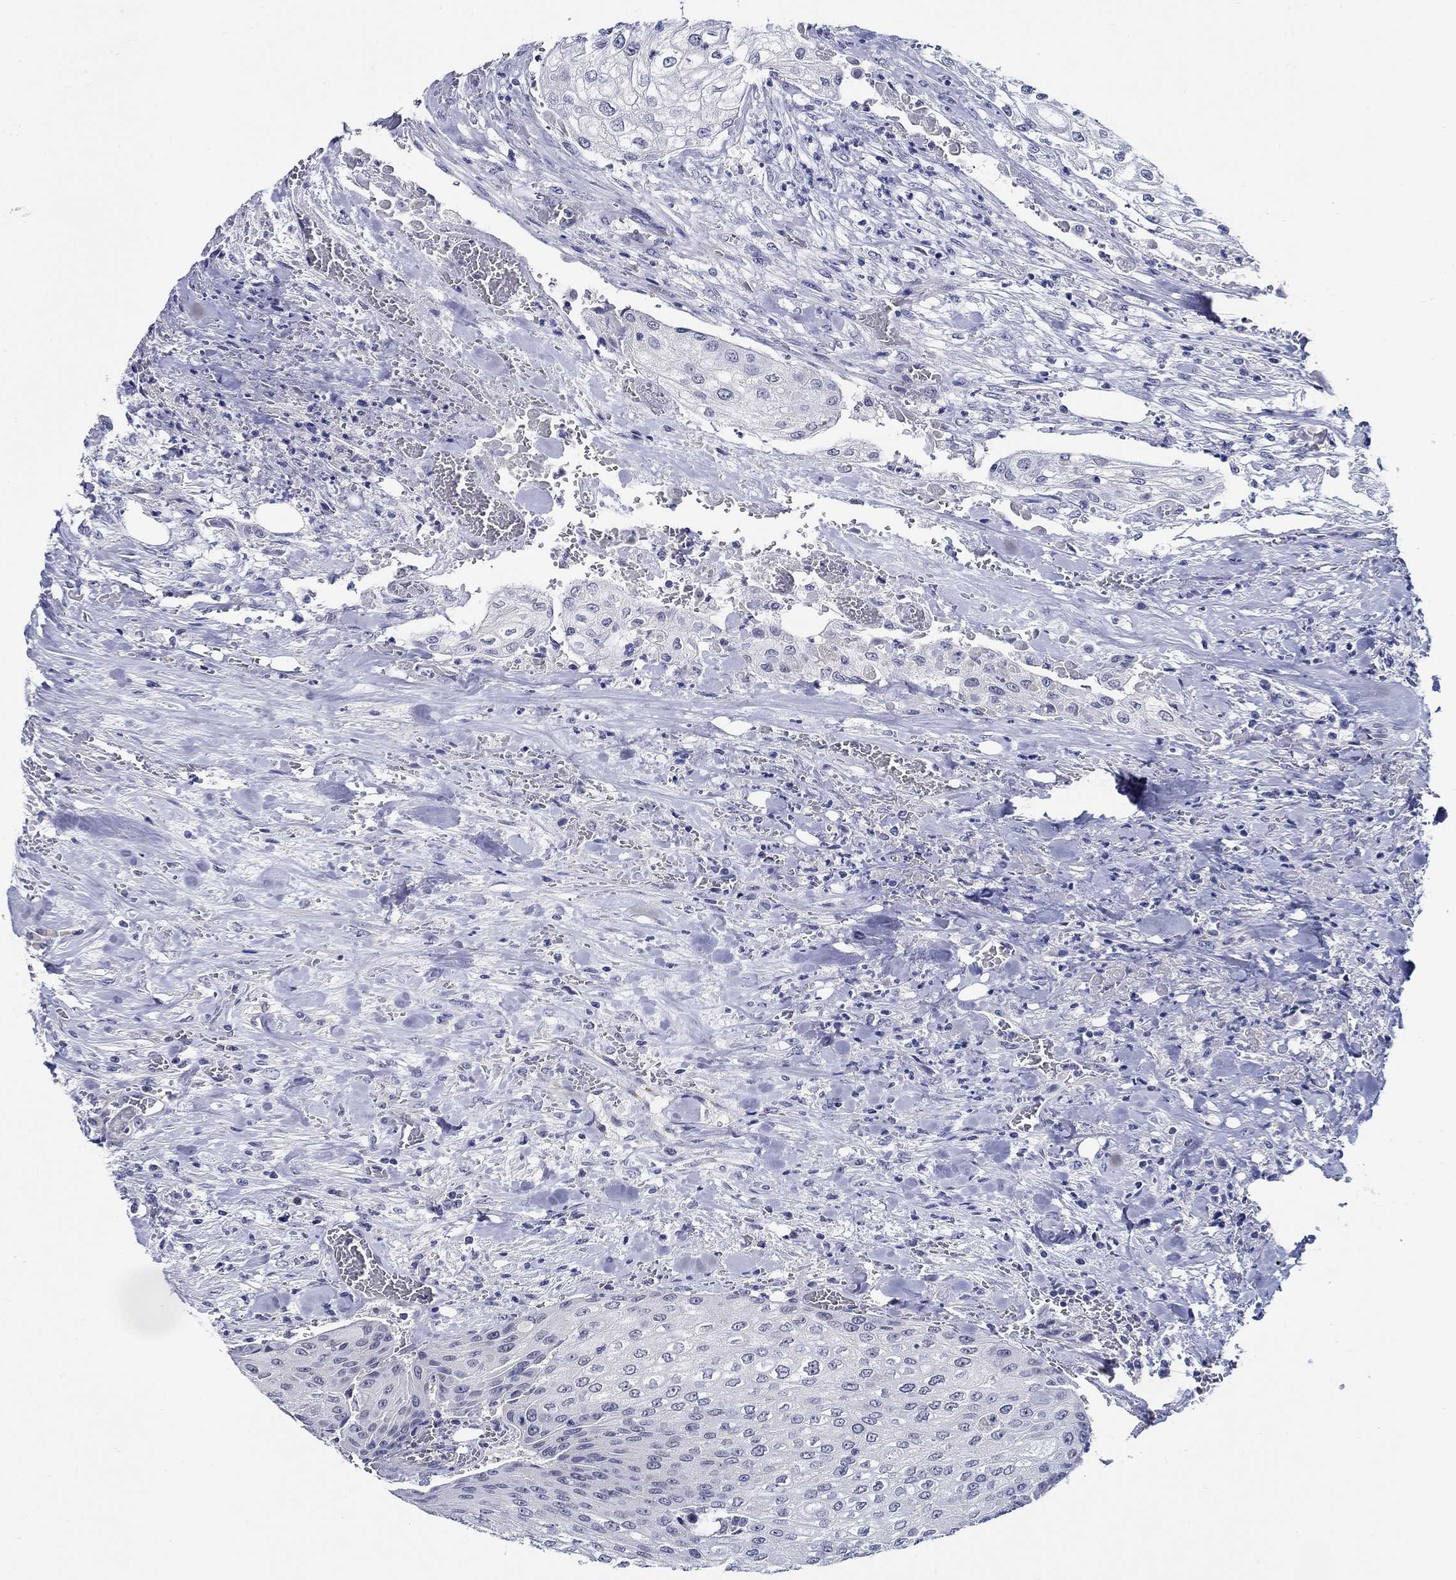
{"staining": {"intensity": "negative", "quantity": "none", "location": "none"}, "tissue": "urothelial cancer", "cell_type": "Tumor cells", "image_type": "cancer", "snomed": [{"axis": "morphology", "description": "Urothelial carcinoma, High grade"}, {"axis": "topography", "description": "Urinary bladder"}], "caption": "High magnification brightfield microscopy of high-grade urothelial carcinoma stained with DAB (3,3'-diaminobenzidine) (brown) and counterstained with hematoxylin (blue): tumor cells show no significant positivity.", "gene": "MC2R", "patient": {"sex": "male", "age": 62}}